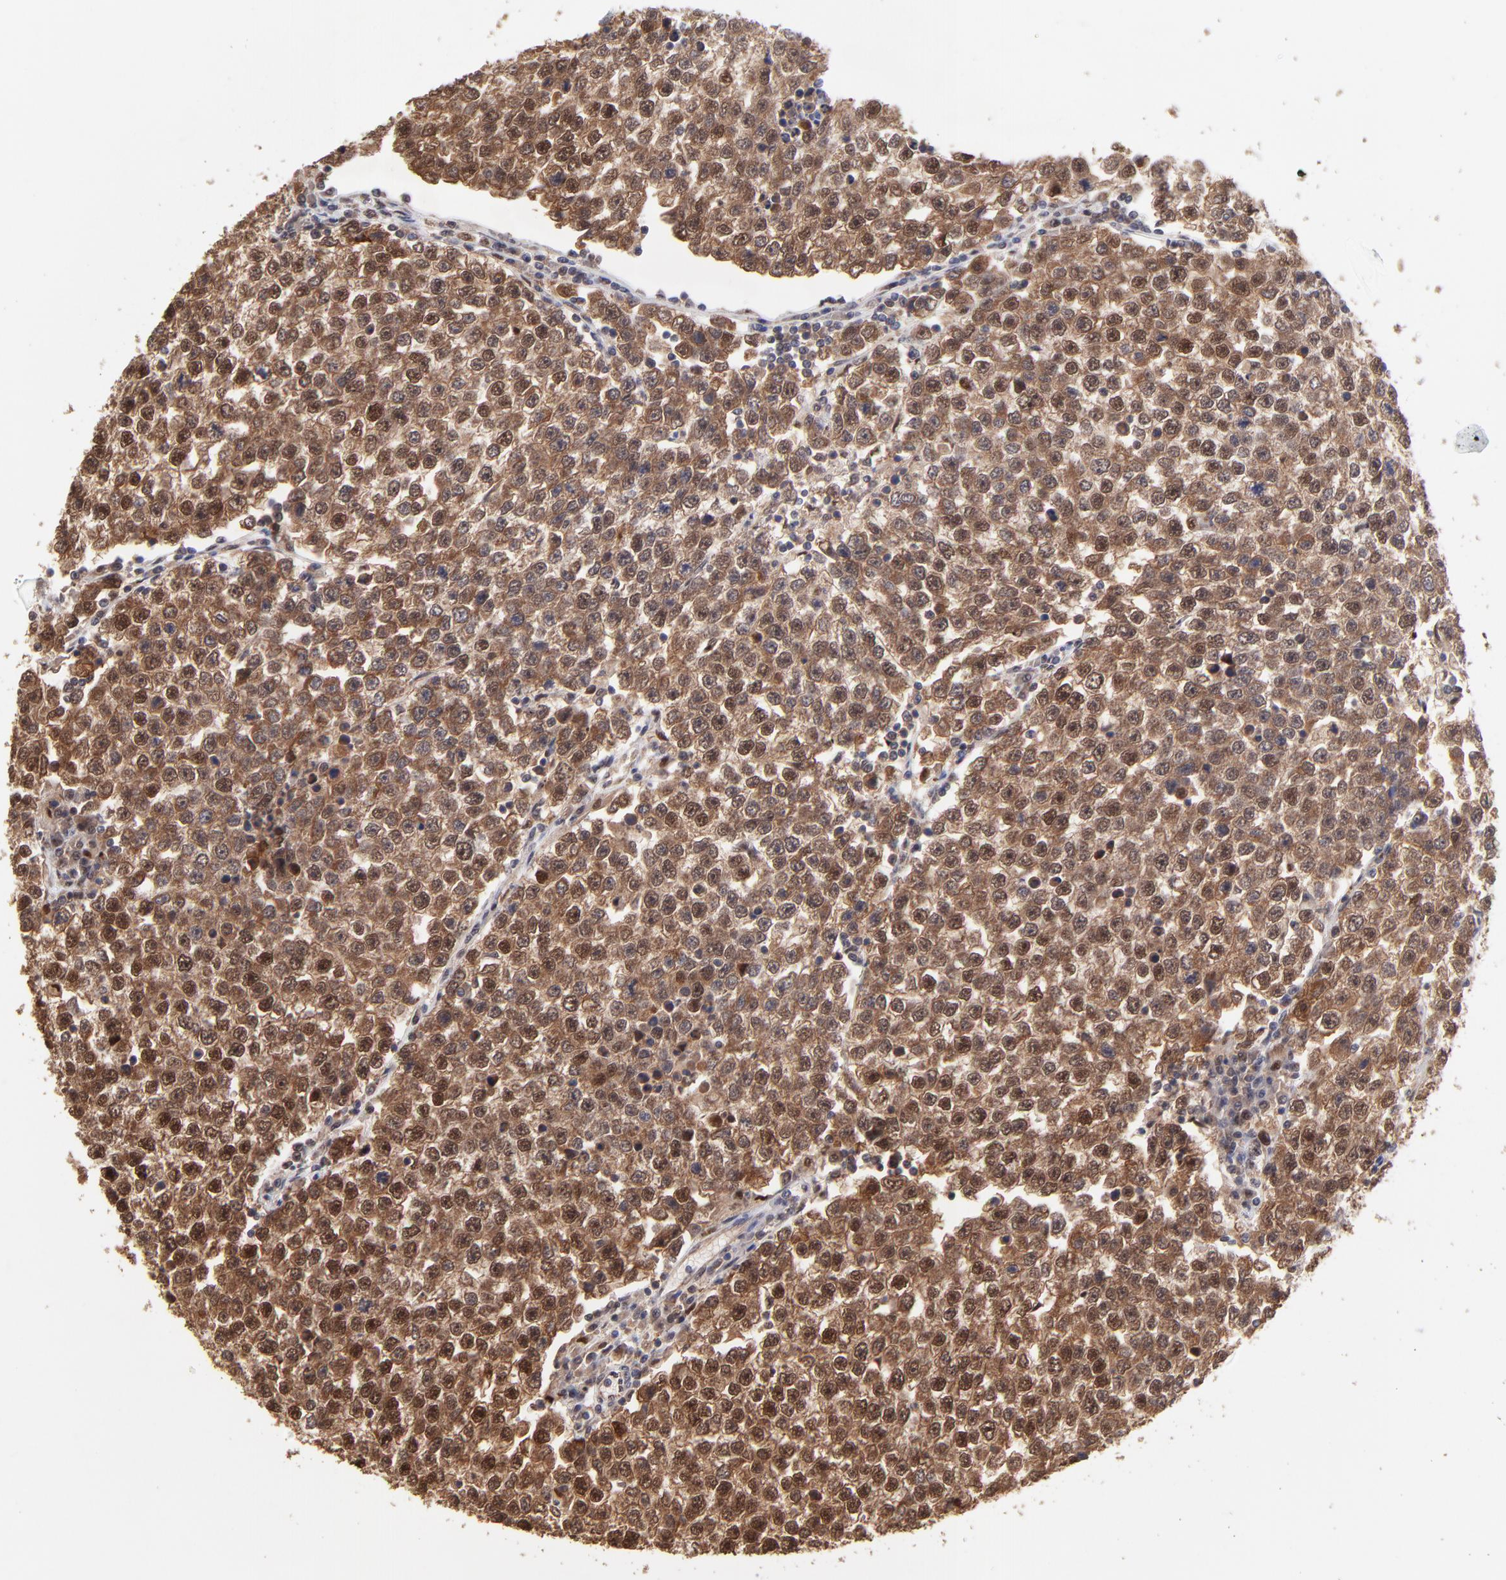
{"staining": {"intensity": "strong", "quantity": ">75%", "location": "cytoplasmic/membranous,nuclear"}, "tissue": "testis cancer", "cell_type": "Tumor cells", "image_type": "cancer", "snomed": [{"axis": "morphology", "description": "Seminoma, NOS"}, {"axis": "topography", "description": "Testis"}], "caption": "Human seminoma (testis) stained with a brown dye exhibits strong cytoplasmic/membranous and nuclear positive staining in approximately >75% of tumor cells.", "gene": "PSMD14", "patient": {"sex": "male", "age": 36}}